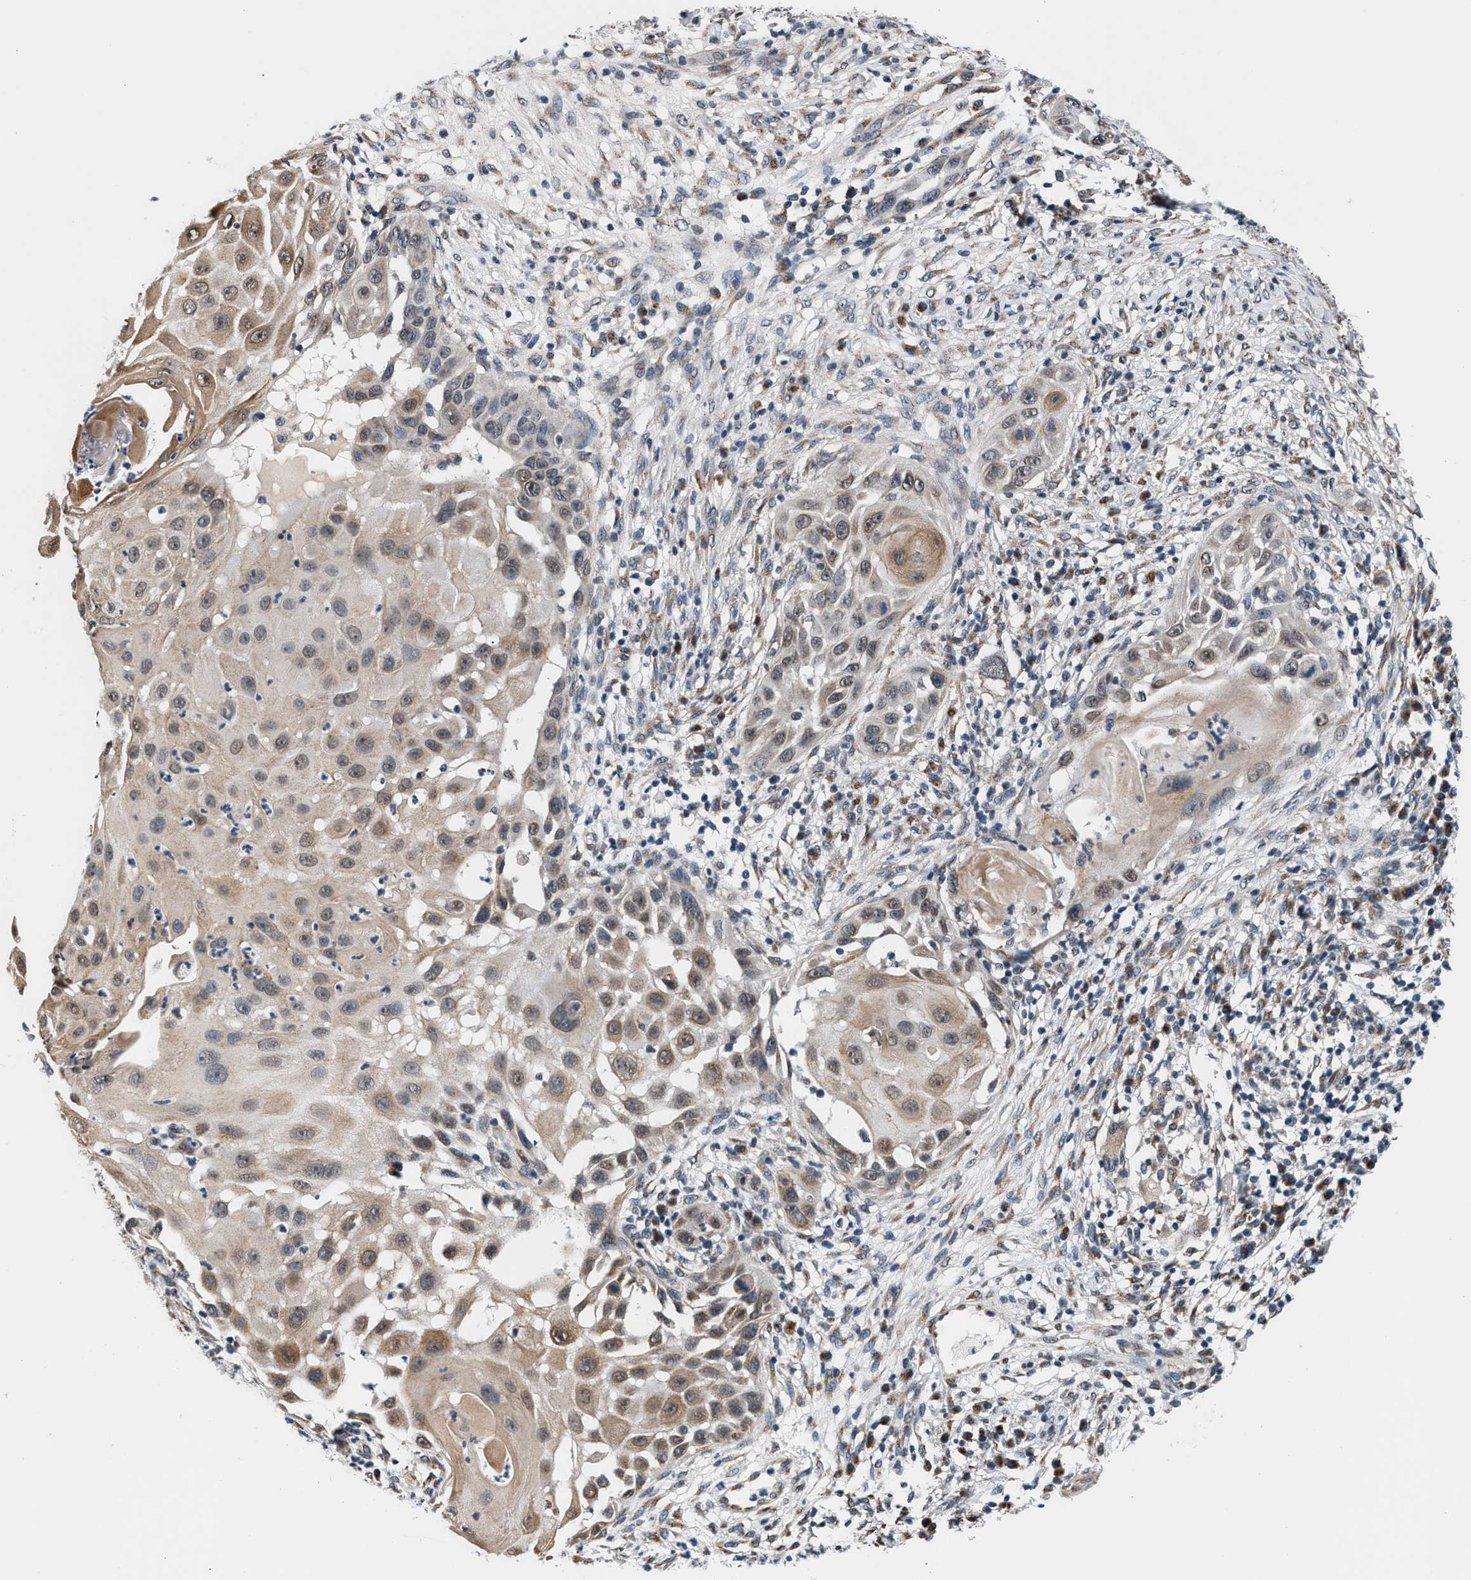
{"staining": {"intensity": "weak", "quantity": ">75%", "location": "cytoplasmic/membranous"}, "tissue": "skin cancer", "cell_type": "Tumor cells", "image_type": "cancer", "snomed": [{"axis": "morphology", "description": "Squamous cell carcinoma, NOS"}, {"axis": "topography", "description": "Skin"}], "caption": "Weak cytoplasmic/membranous staining is identified in approximately >75% of tumor cells in skin cancer.", "gene": "KCNMB2", "patient": {"sex": "female", "age": 44}}